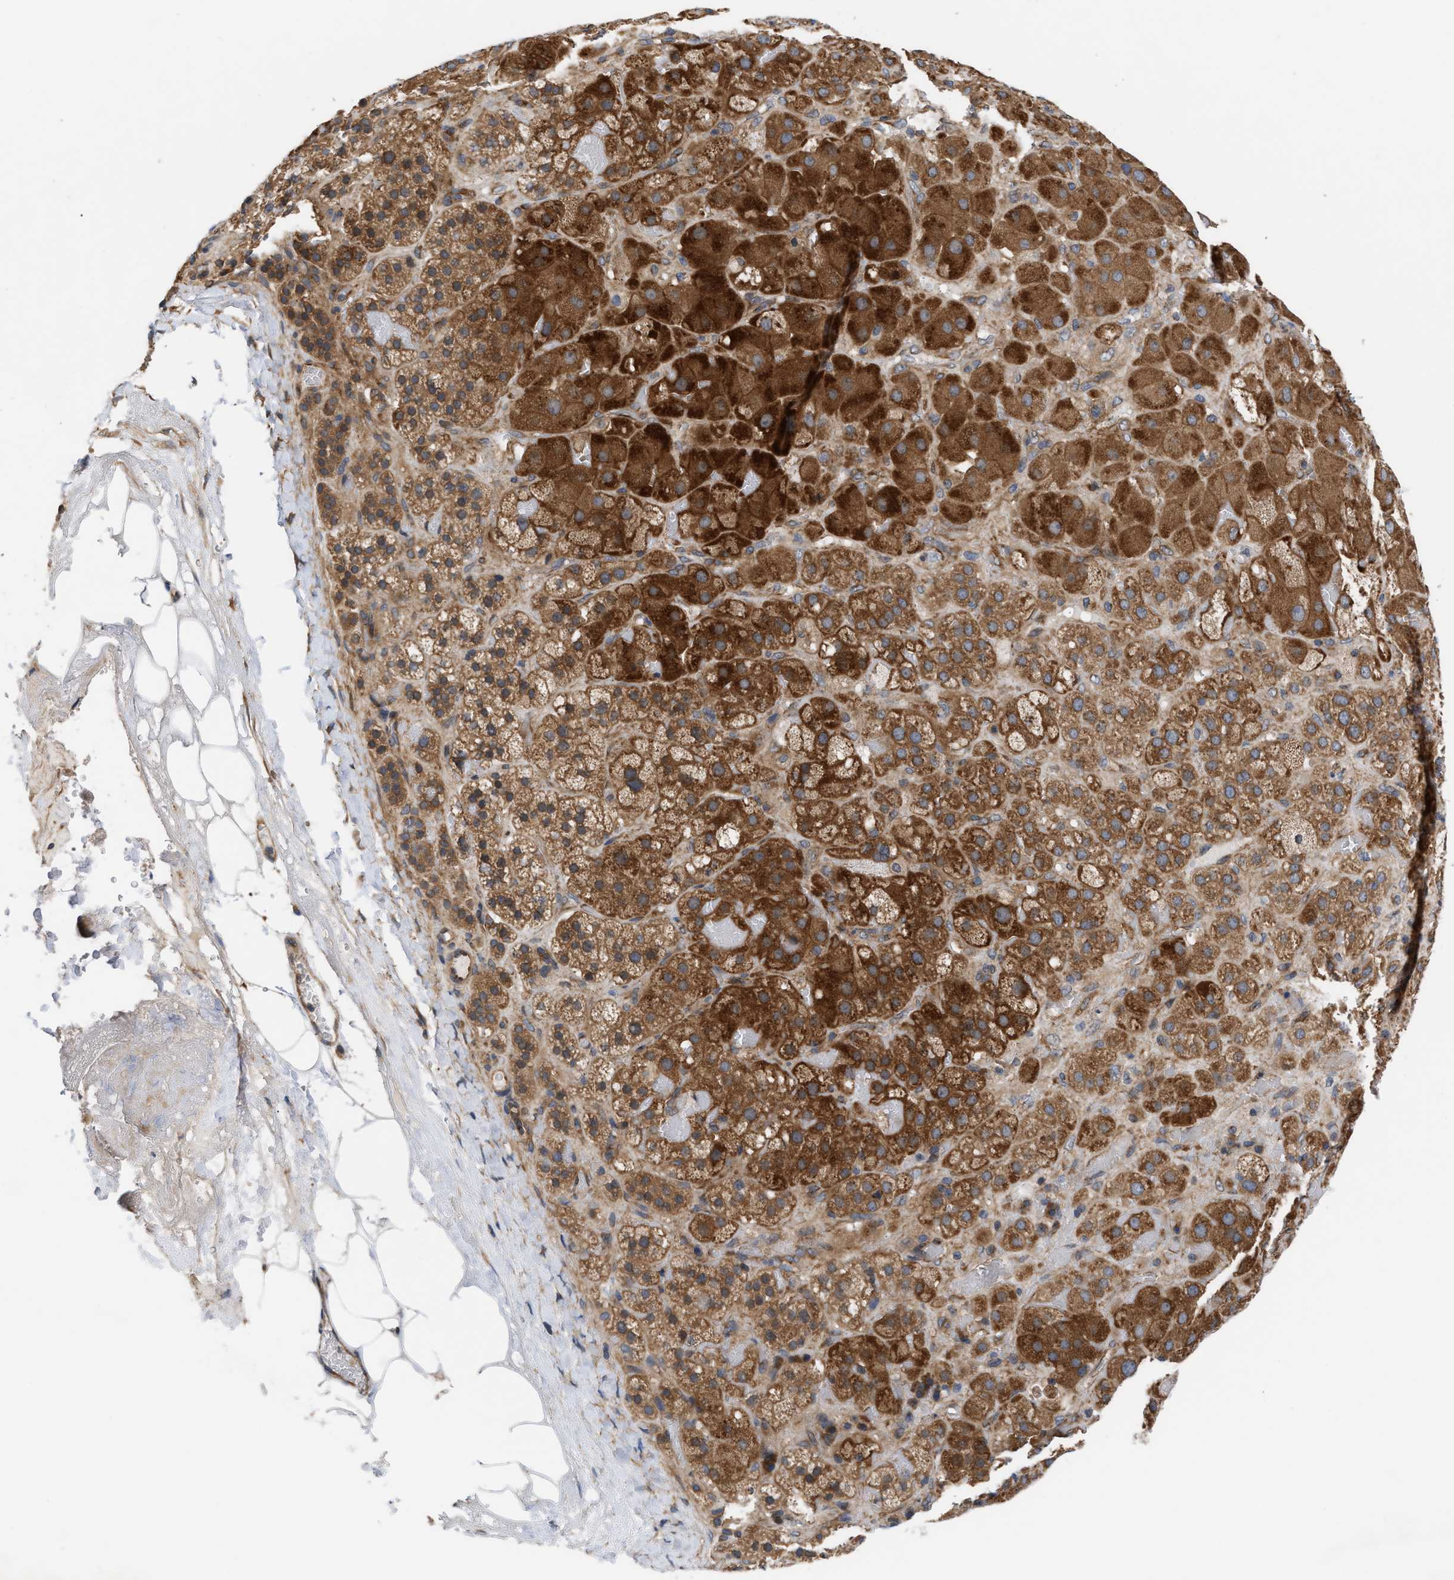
{"staining": {"intensity": "strong", "quantity": ">75%", "location": "cytoplasmic/membranous"}, "tissue": "adrenal gland", "cell_type": "Glandular cells", "image_type": "normal", "snomed": [{"axis": "morphology", "description": "Normal tissue, NOS"}, {"axis": "topography", "description": "Adrenal gland"}], "caption": "High-power microscopy captured an immunohistochemistry (IHC) histopathology image of unremarkable adrenal gland, revealing strong cytoplasmic/membranous positivity in about >75% of glandular cells.", "gene": "LAPTM4B", "patient": {"sex": "female", "age": 47}}